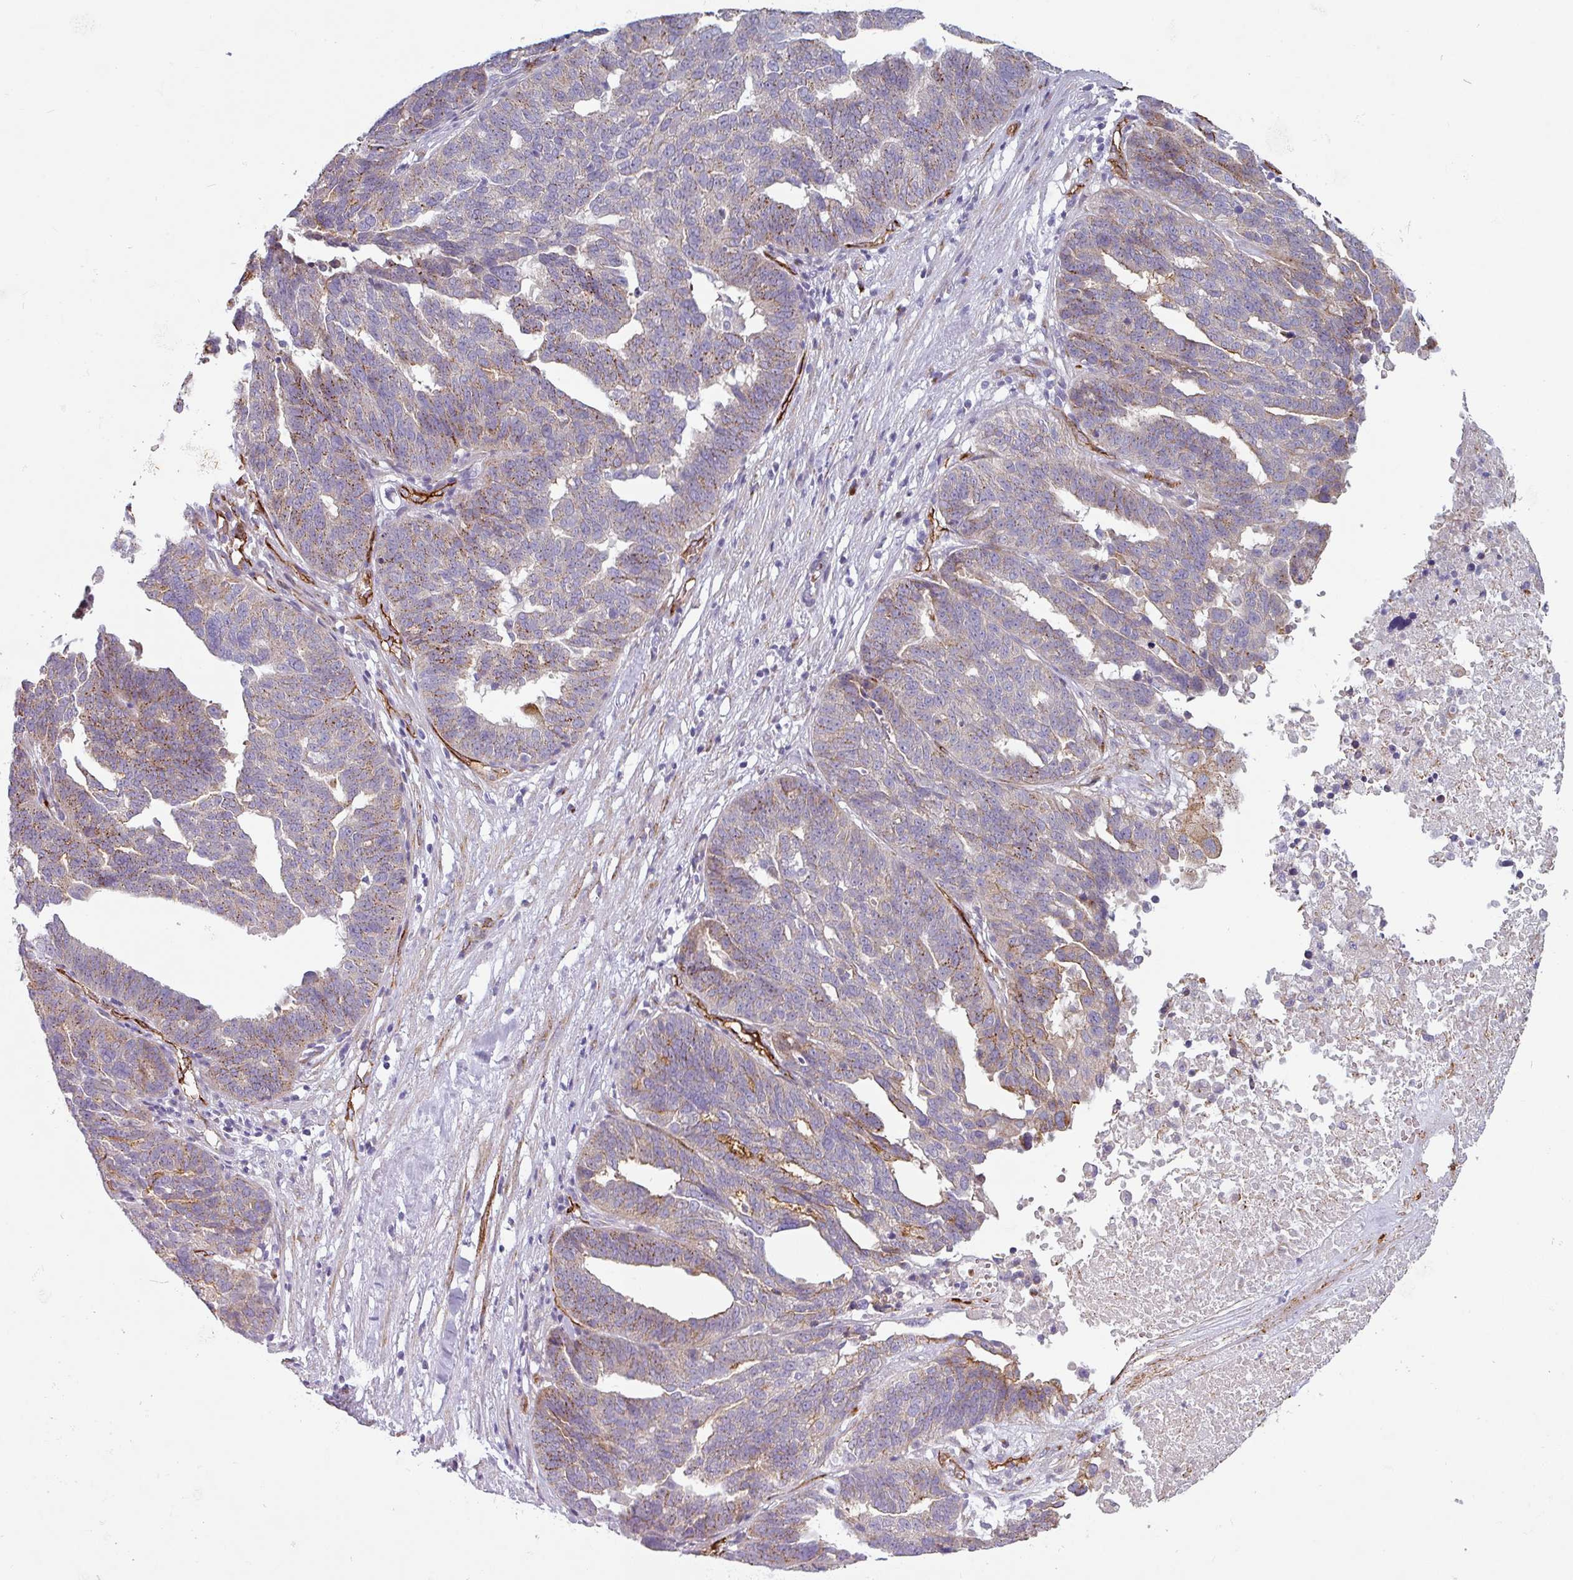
{"staining": {"intensity": "moderate", "quantity": "<25%", "location": "cytoplasmic/membranous"}, "tissue": "ovarian cancer", "cell_type": "Tumor cells", "image_type": "cancer", "snomed": [{"axis": "morphology", "description": "Cystadenocarcinoma, serous, NOS"}, {"axis": "topography", "description": "Ovary"}], "caption": "Protein expression analysis of ovarian serous cystadenocarcinoma demonstrates moderate cytoplasmic/membranous staining in about <25% of tumor cells.", "gene": "PRODH2", "patient": {"sex": "female", "age": 59}}